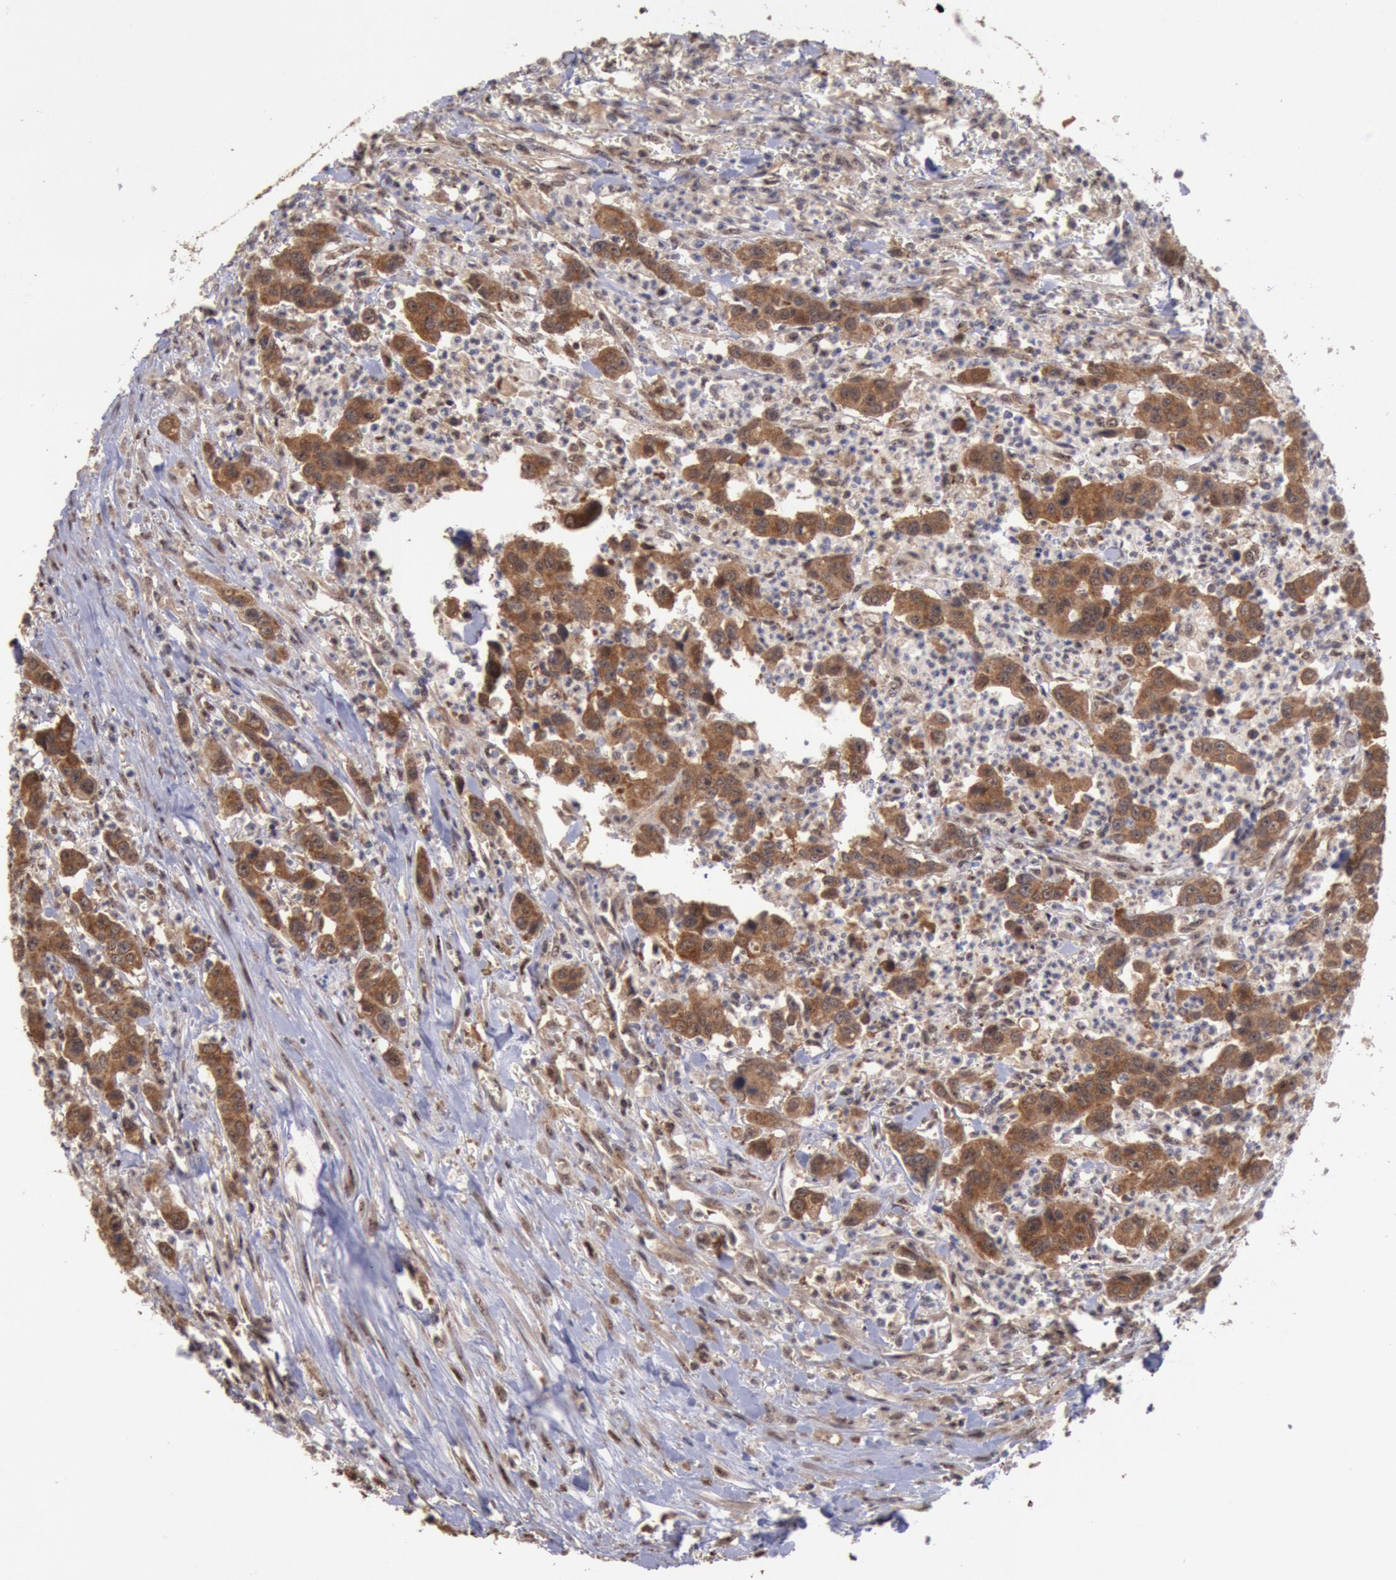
{"staining": {"intensity": "moderate", "quantity": ">75%", "location": "cytoplasmic/membranous"}, "tissue": "urothelial cancer", "cell_type": "Tumor cells", "image_type": "cancer", "snomed": [{"axis": "morphology", "description": "Urothelial carcinoma, High grade"}, {"axis": "topography", "description": "Urinary bladder"}], "caption": "The immunohistochemical stain labels moderate cytoplasmic/membranous staining in tumor cells of high-grade urothelial carcinoma tissue.", "gene": "STX17", "patient": {"sex": "male", "age": 86}}